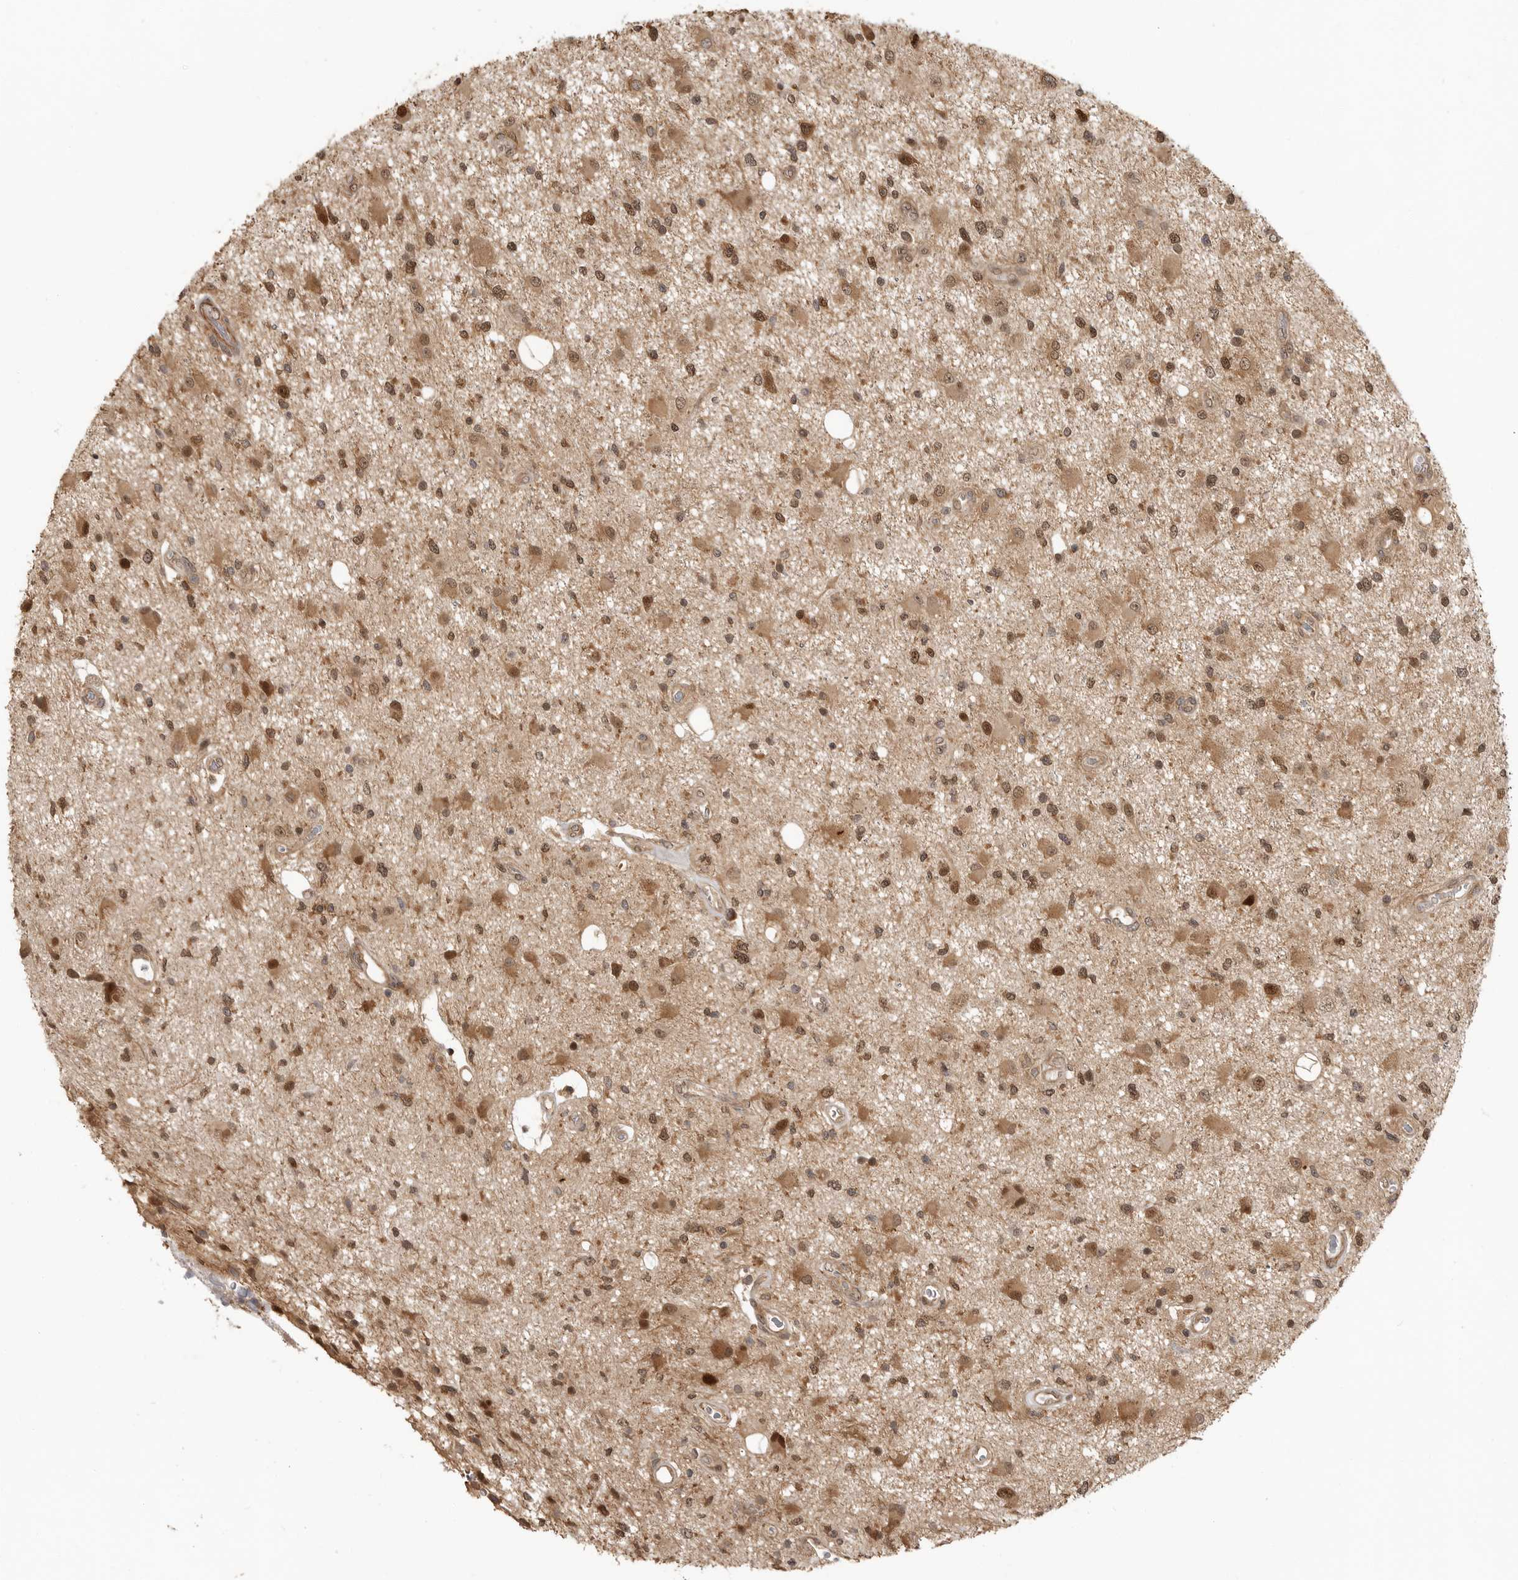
{"staining": {"intensity": "moderate", "quantity": ">75%", "location": "cytoplasmic/membranous,nuclear"}, "tissue": "glioma", "cell_type": "Tumor cells", "image_type": "cancer", "snomed": [{"axis": "morphology", "description": "Glioma, malignant, High grade"}, {"axis": "topography", "description": "Brain"}], "caption": "An immunohistochemistry image of tumor tissue is shown. Protein staining in brown labels moderate cytoplasmic/membranous and nuclear positivity in high-grade glioma (malignant) within tumor cells. Nuclei are stained in blue.", "gene": "ERN1", "patient": {"sex": "male", "age": 33}}